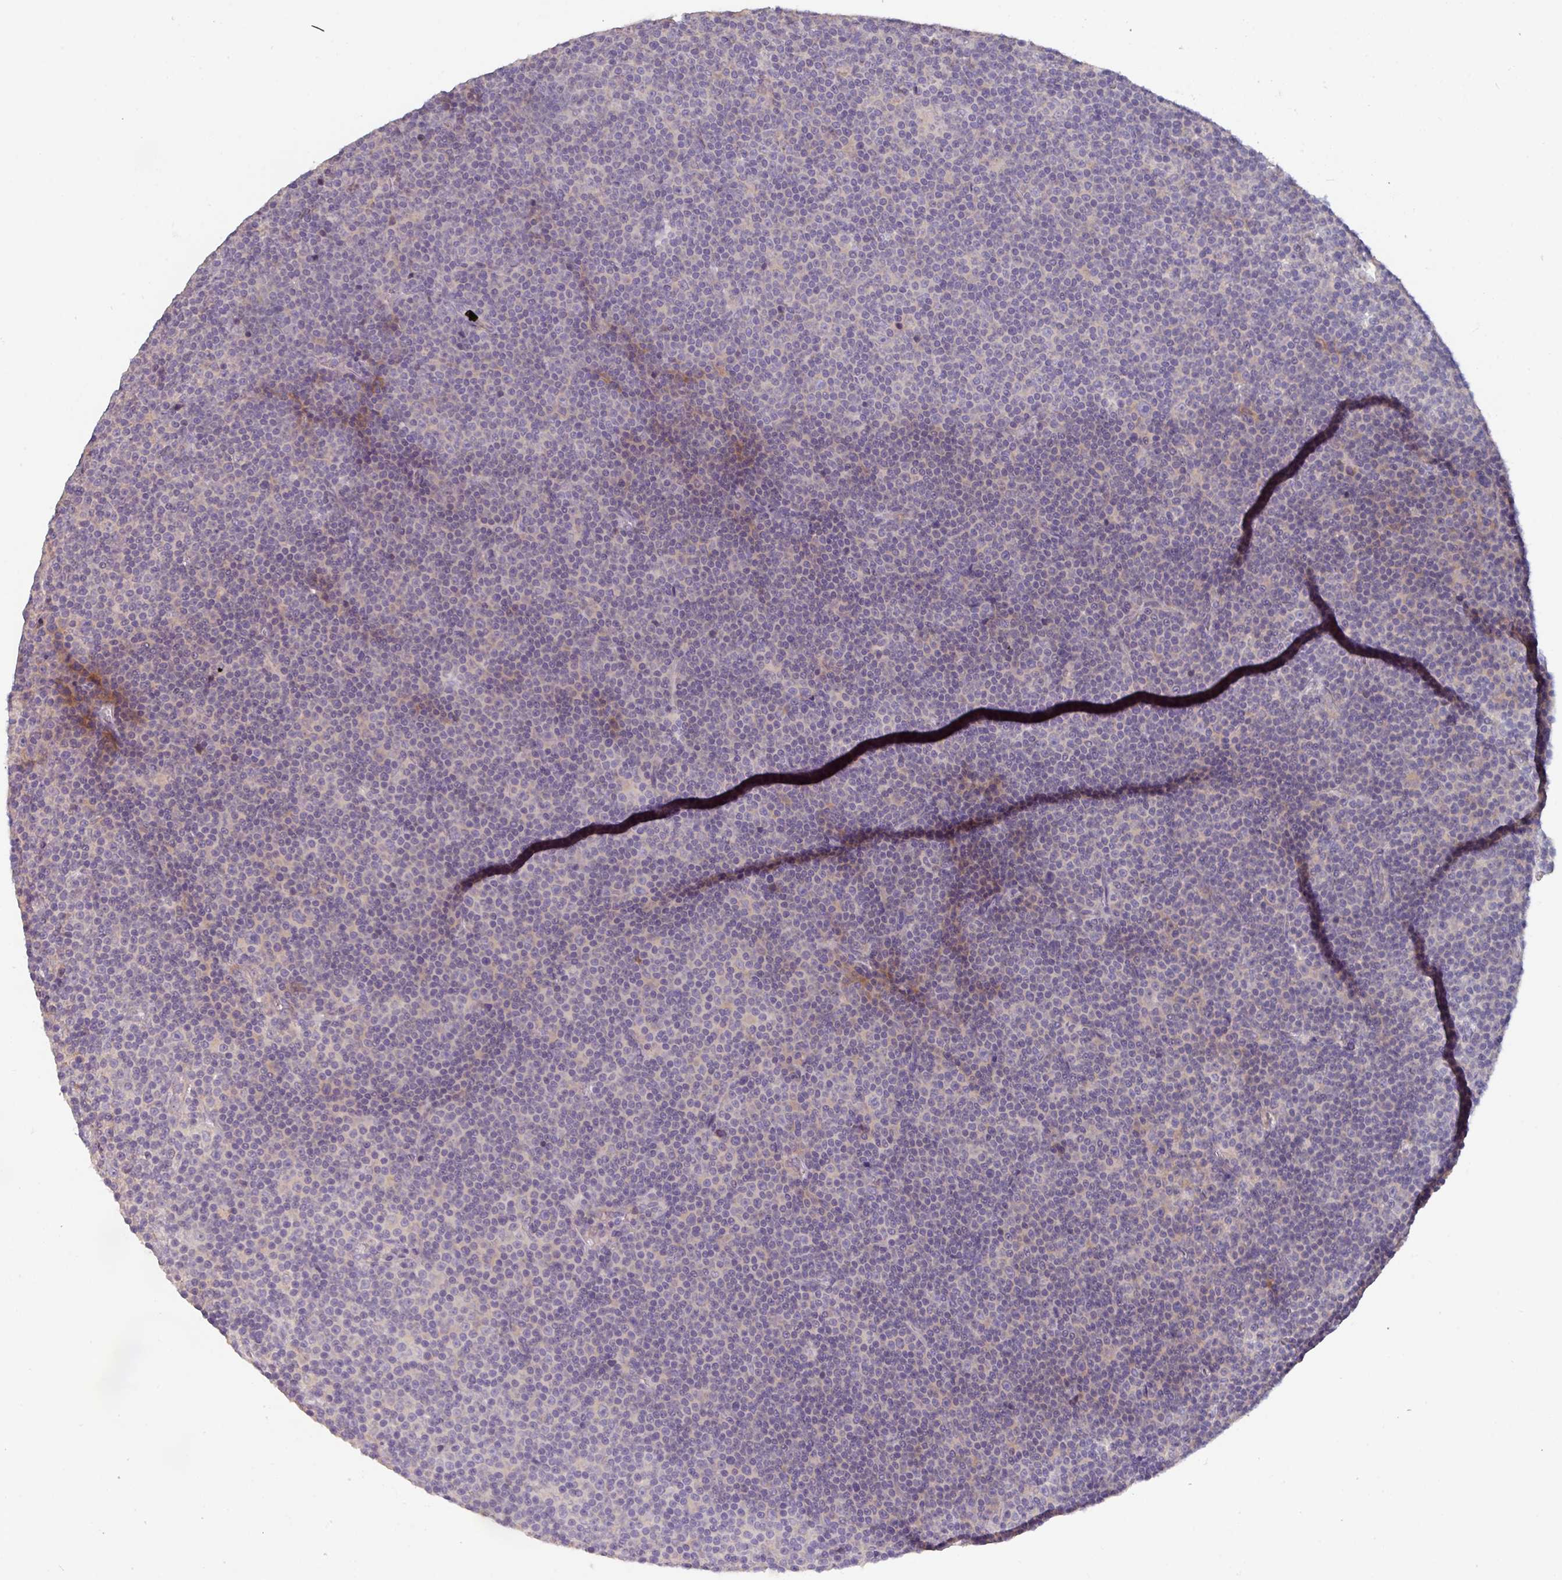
{"staining": {"intensity": "negative", "quantity": "none", "location": "none"}, "tissue": "lymphoma", "cell_type": "Tumor cells", "image_type": "cancer", "snomed": [{"axis": "morphology", "description": "Malignant lymphoma, non-Hodgkin's type, Low grade"}, {"axis": "topography", "description": "Lymph node"}], "caption": "A high-resolution photomicrograph shows IHC staining of low-grade malignant lymphoma, non-Hodgkin's type, which reveals no significant expression in tumor cells. Nuclei are stained in blue.", "gene": "PRAMEF8", "patient": {"sex": "female", "age": 67}}